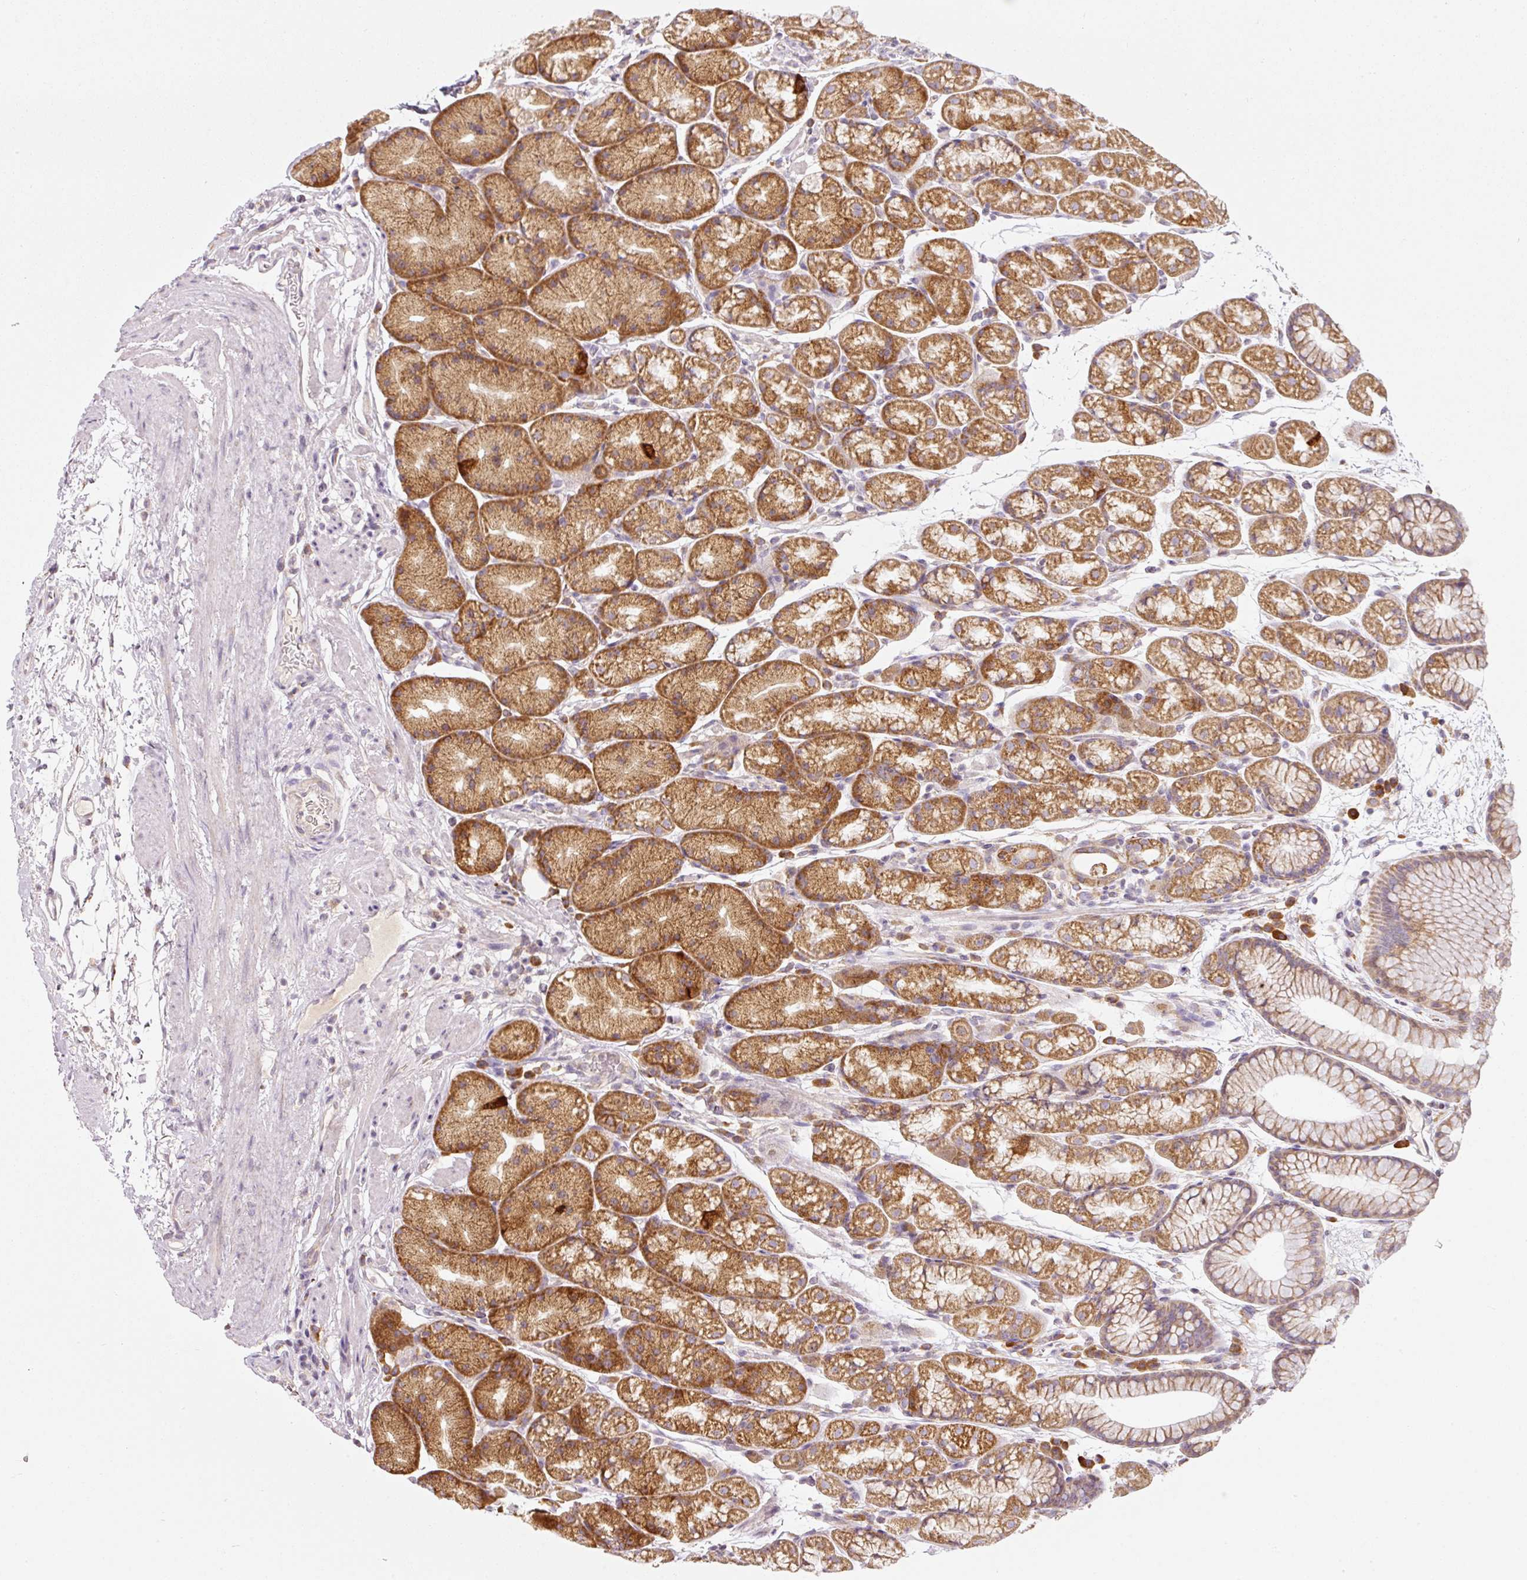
{"staining": {"intensity": "strong", "quantity": "25%-75%", "location": "cytoplasmic/membranous"}, "tissue": "stomach", "cell_type": "Glandular cells", "image_type": "normal", "snomed": [{"axis": "morphology", "description": "Normal tissue, NOS"}, {"axis": "topography", "description": "Stomach, lower"}], "caption": "Protein analysis of normal stomach shows strong cytoplasmic/membranous positivity in about 25%-75% of glandular cells.", "gene": "MORN4", "patient": {"sex": "male", "age": 67}}